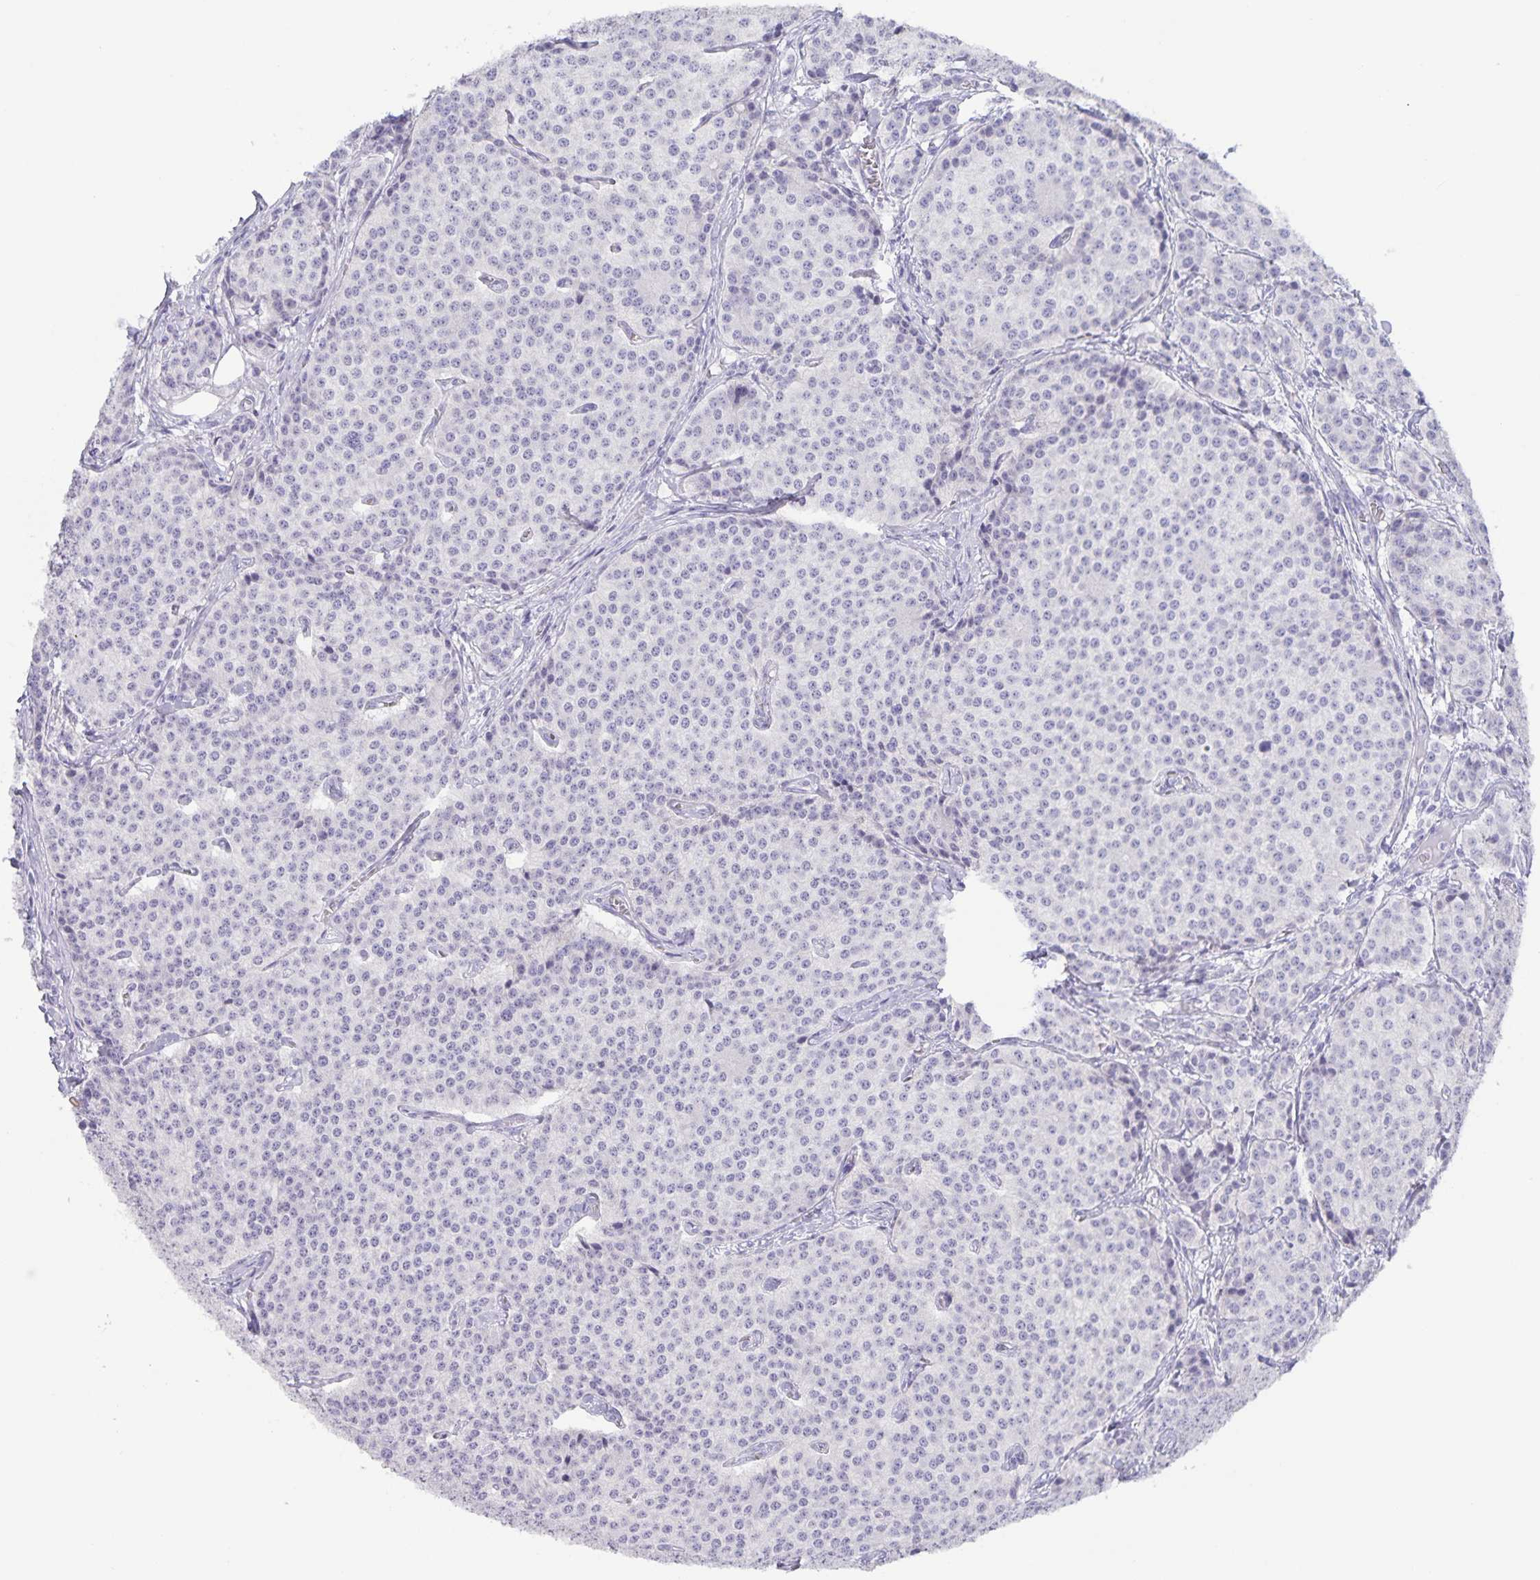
{"staining": {"intensity": "negative", "quantity": "none", "location": "none"}, "tissue": "carcinoid", "cell_type": "Tumor cells", "image_type": "cancer", "snomed": [{"axis": "morphology", "description": "Carcinoid, malignant, NOS"}, {"axis": "topography", "description": "Small intestine"}], "caption": "A photomicrograph of carcinoid stained for a protein exhibits no brown staining in tumor cells. The staining was performed using DAB to visualize the protein expression in brown, while the nuclei were stained in blue with hematoxylin (Magnification: 20x).", "gene": "AQP4", "patient": {"sex": "female", "age": 64}}